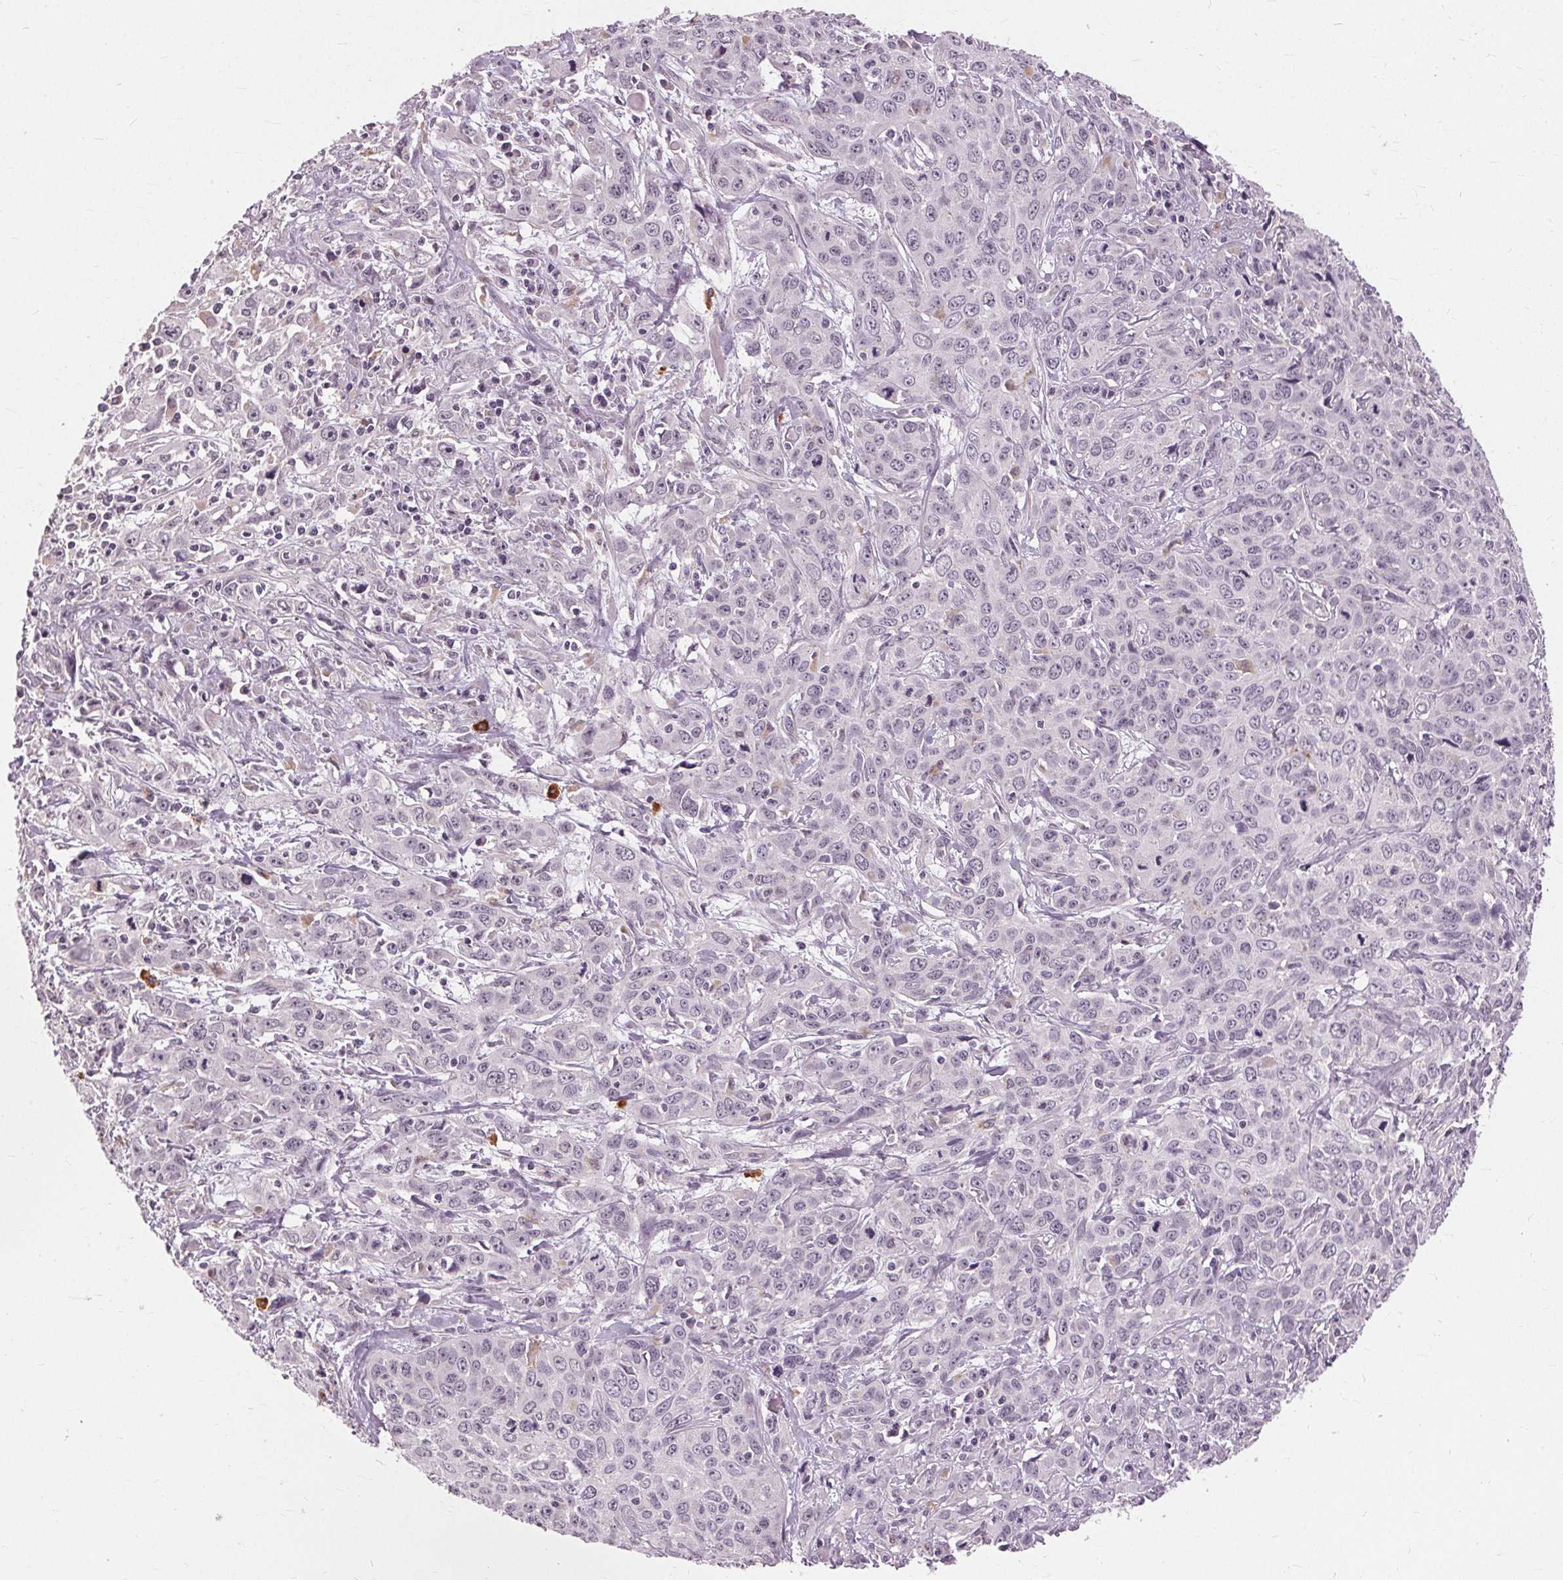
{"staining": {"intensity": "negative", "quantity": "none", "location": "none"}, "tissue": "cervical cancer", "cell_type": "Tumor cells", "image_type": "cancer", "snomed": [{"axis": "morphology", "description": "Squamous cell carcinoma, NOS"}, {"axis": "topography", "description": "Cervix"}], "caption": "IHC histopathology image of cervical cancer (squamous cell carcinoma) stained for a protein (brown), which displays no expression in tumor cells.", "gene": "SIGLEC6", "patient": {"sex": "female", "age": 38}}